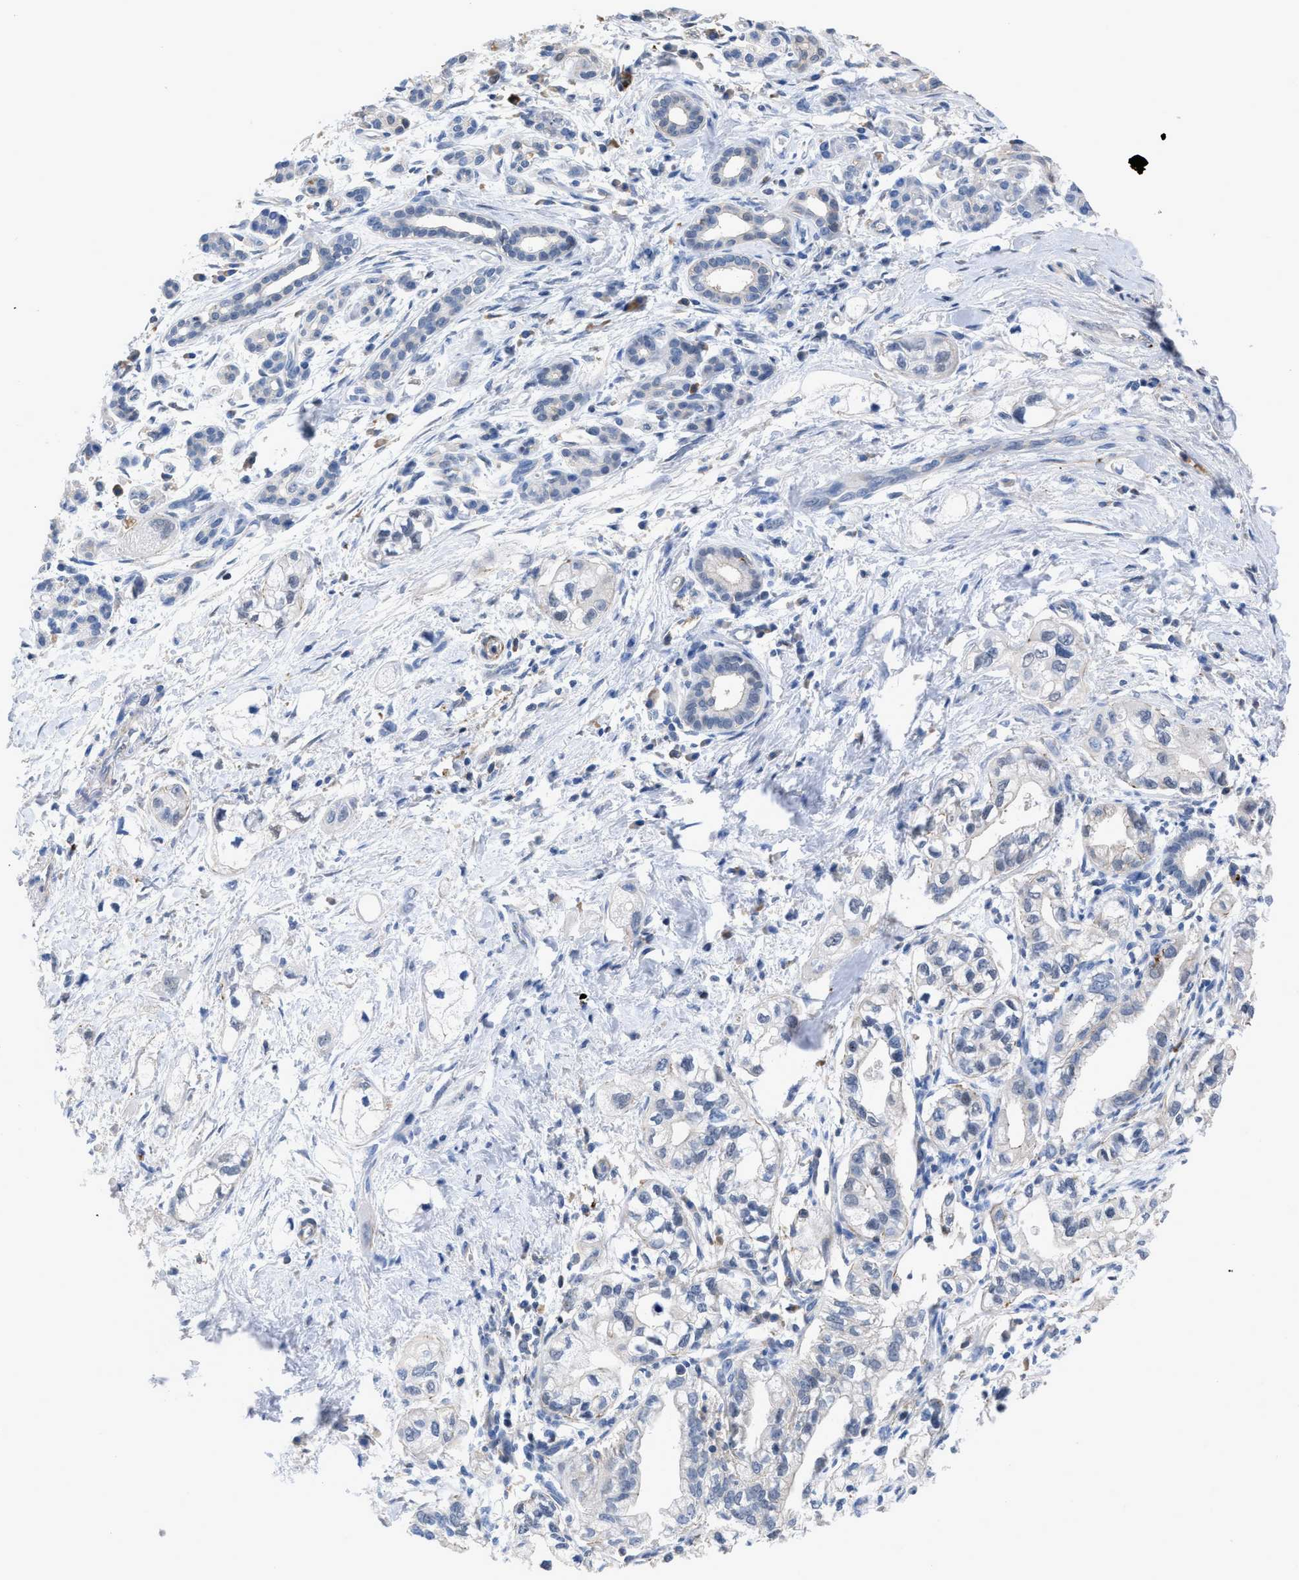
{"staining": {"intensity": "negative", "quantity": "none", "location": "none"}, "tissue": "pancreatic cancer", "cell_type": "Tumor cells", "image_type": "cancer", "snomed": [{"axis": "morphology", "description": "Adenocarcinoma, NOS"}, {"axis": "topography", "description": "Pancreas"}], "caption": "Immunohistochemistry (IHC) image of pancreatic cancer stained for a protein (brown), which reveals no expression in tumor cells.", "gene": "PRMT2", "patient": {"sex": "male", "age": 74}}